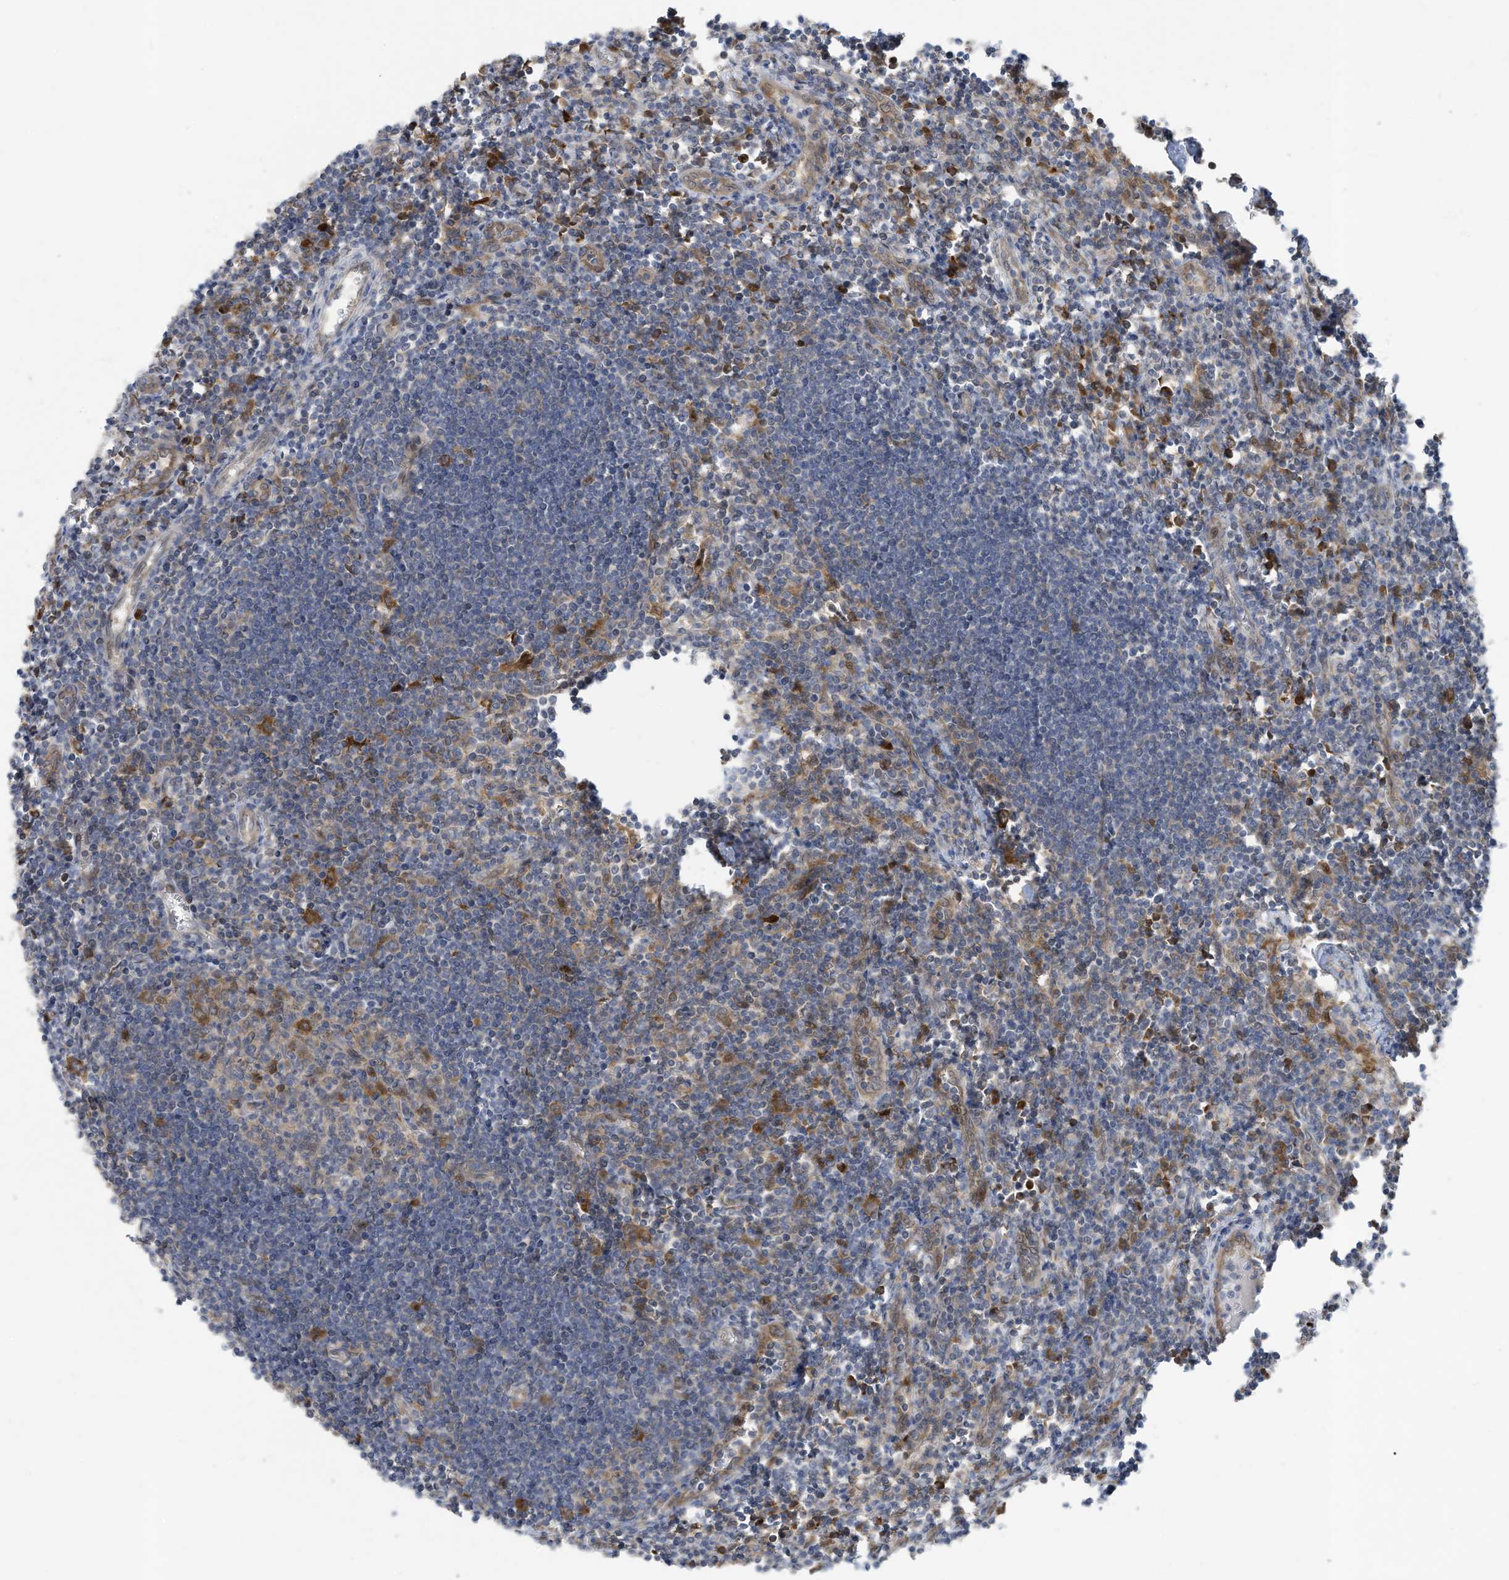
{"staining": {"intensity": "moderate", "quantity": "25%-75%", "location": "cytoplasmic/membranous"}, "tissue": "lymph node", "cell_type": "Germinal center cells", "image_type": "normal", "snomed": [{"axis": "morphology", "description": "Normal tissue, NOS"}, {"axis": "morphology", "description": "Malignant melanoma, Metastatic site"}, {"axis": "topography", "description": "Lymph node"}], "caption": "An IHC photomicrograph of benign tissue is shown. Protein staining in brown labels moderate cytoplasmic/membranous positivity in lymph node within germinal center cells. Nuclei are stained in blue.", "gene": "USE1", "patient": {"sex": "male", "age": 41}}